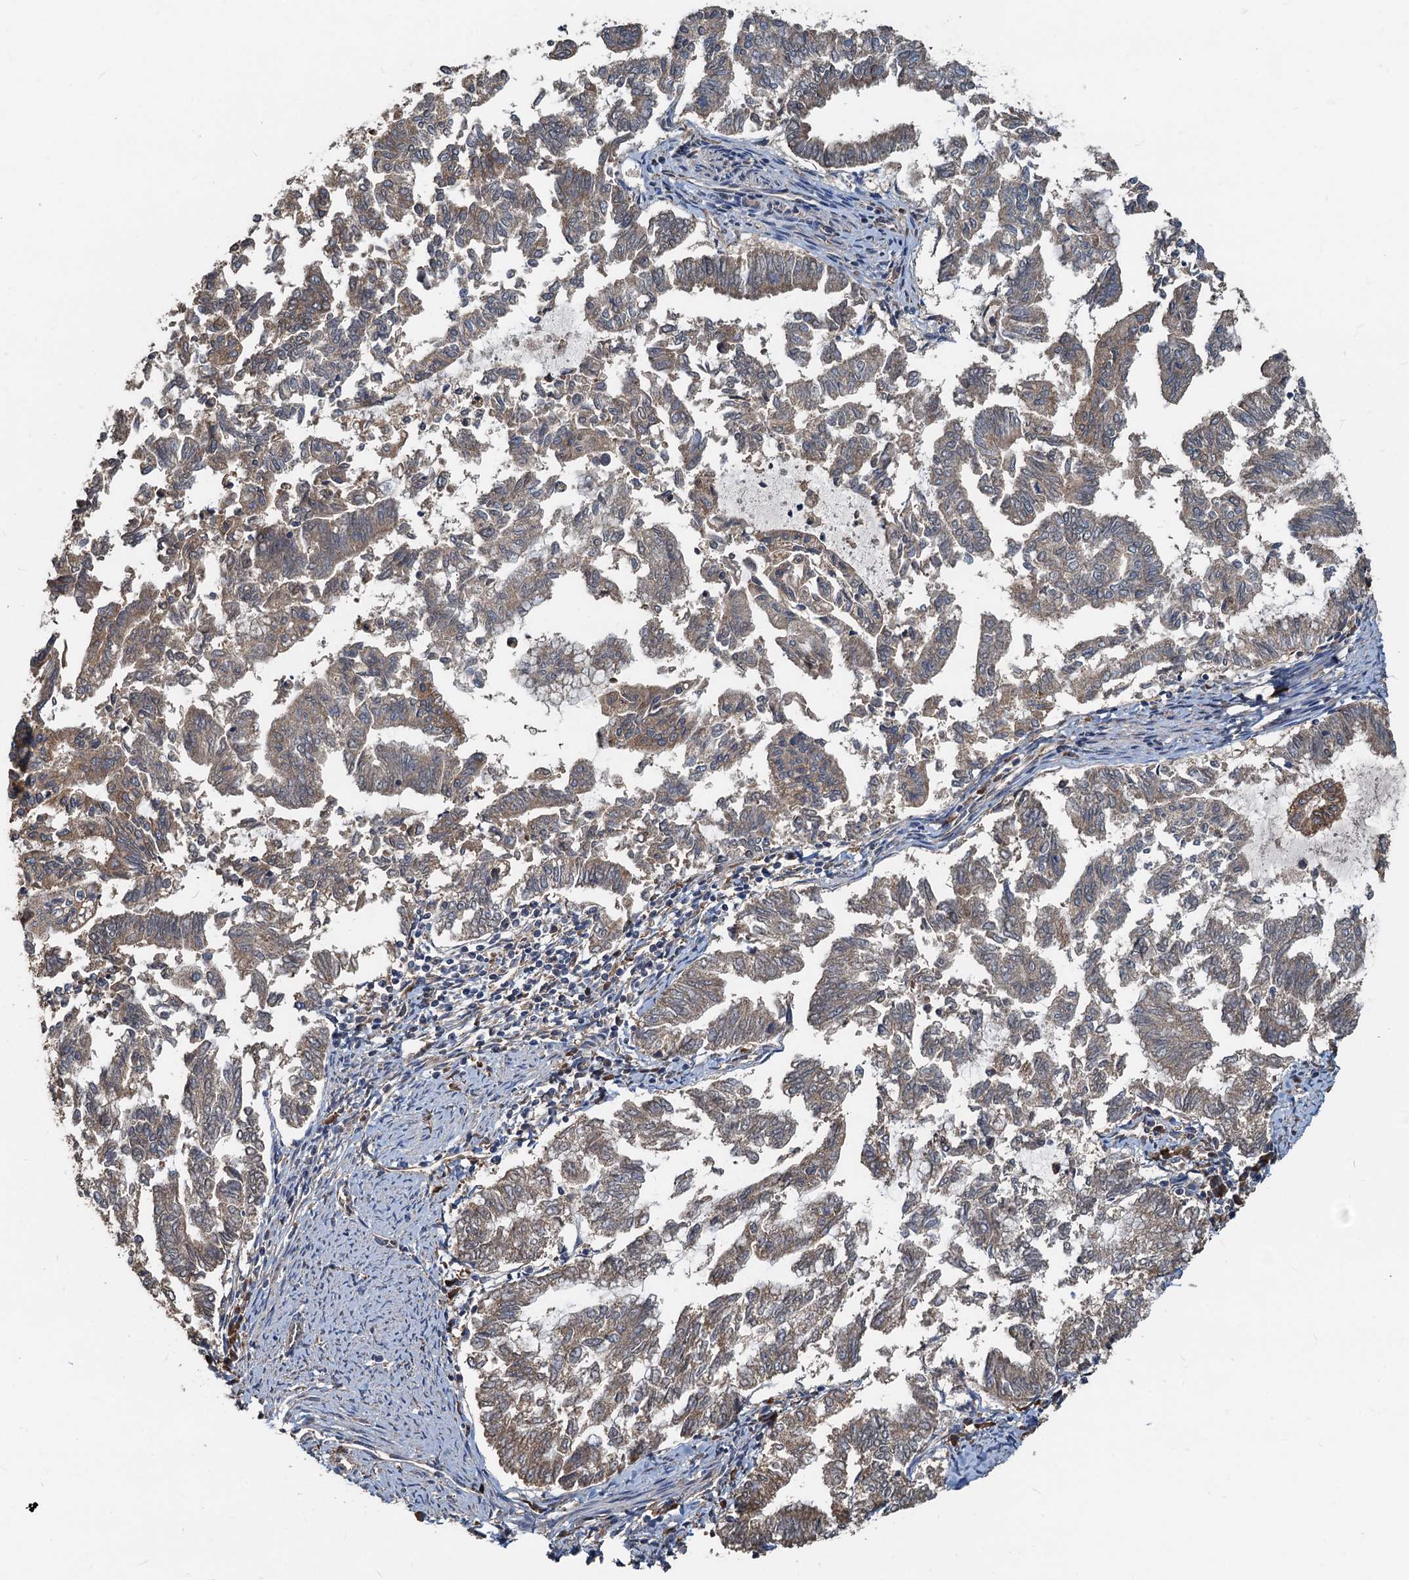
{"staining": {"intensity": "moderate", "quantity": "25%-75%", "location": "cytoplasmic/membranous"}, "tissue": "endometrial cancer", "cell_type": "Tumor cells", "image_type": "cancer", "snomed": [{"axis": "morphology", "description": "Adenocarcinoma, NOS"}, {"axis": "topography", "description": "Endometrium"}], "caption": "This micrograph exhibits endometrial cancer (adenocarcinoma) stained with immunohistochemistry (IHC) to label a protein in brown. The cytoplasmic/membranous of tumor cells show moderate positivity for the protein. Nuclei are counter-stained blue.", "gene": "HYI", "patient": {"sex": "female", "age": 79}}